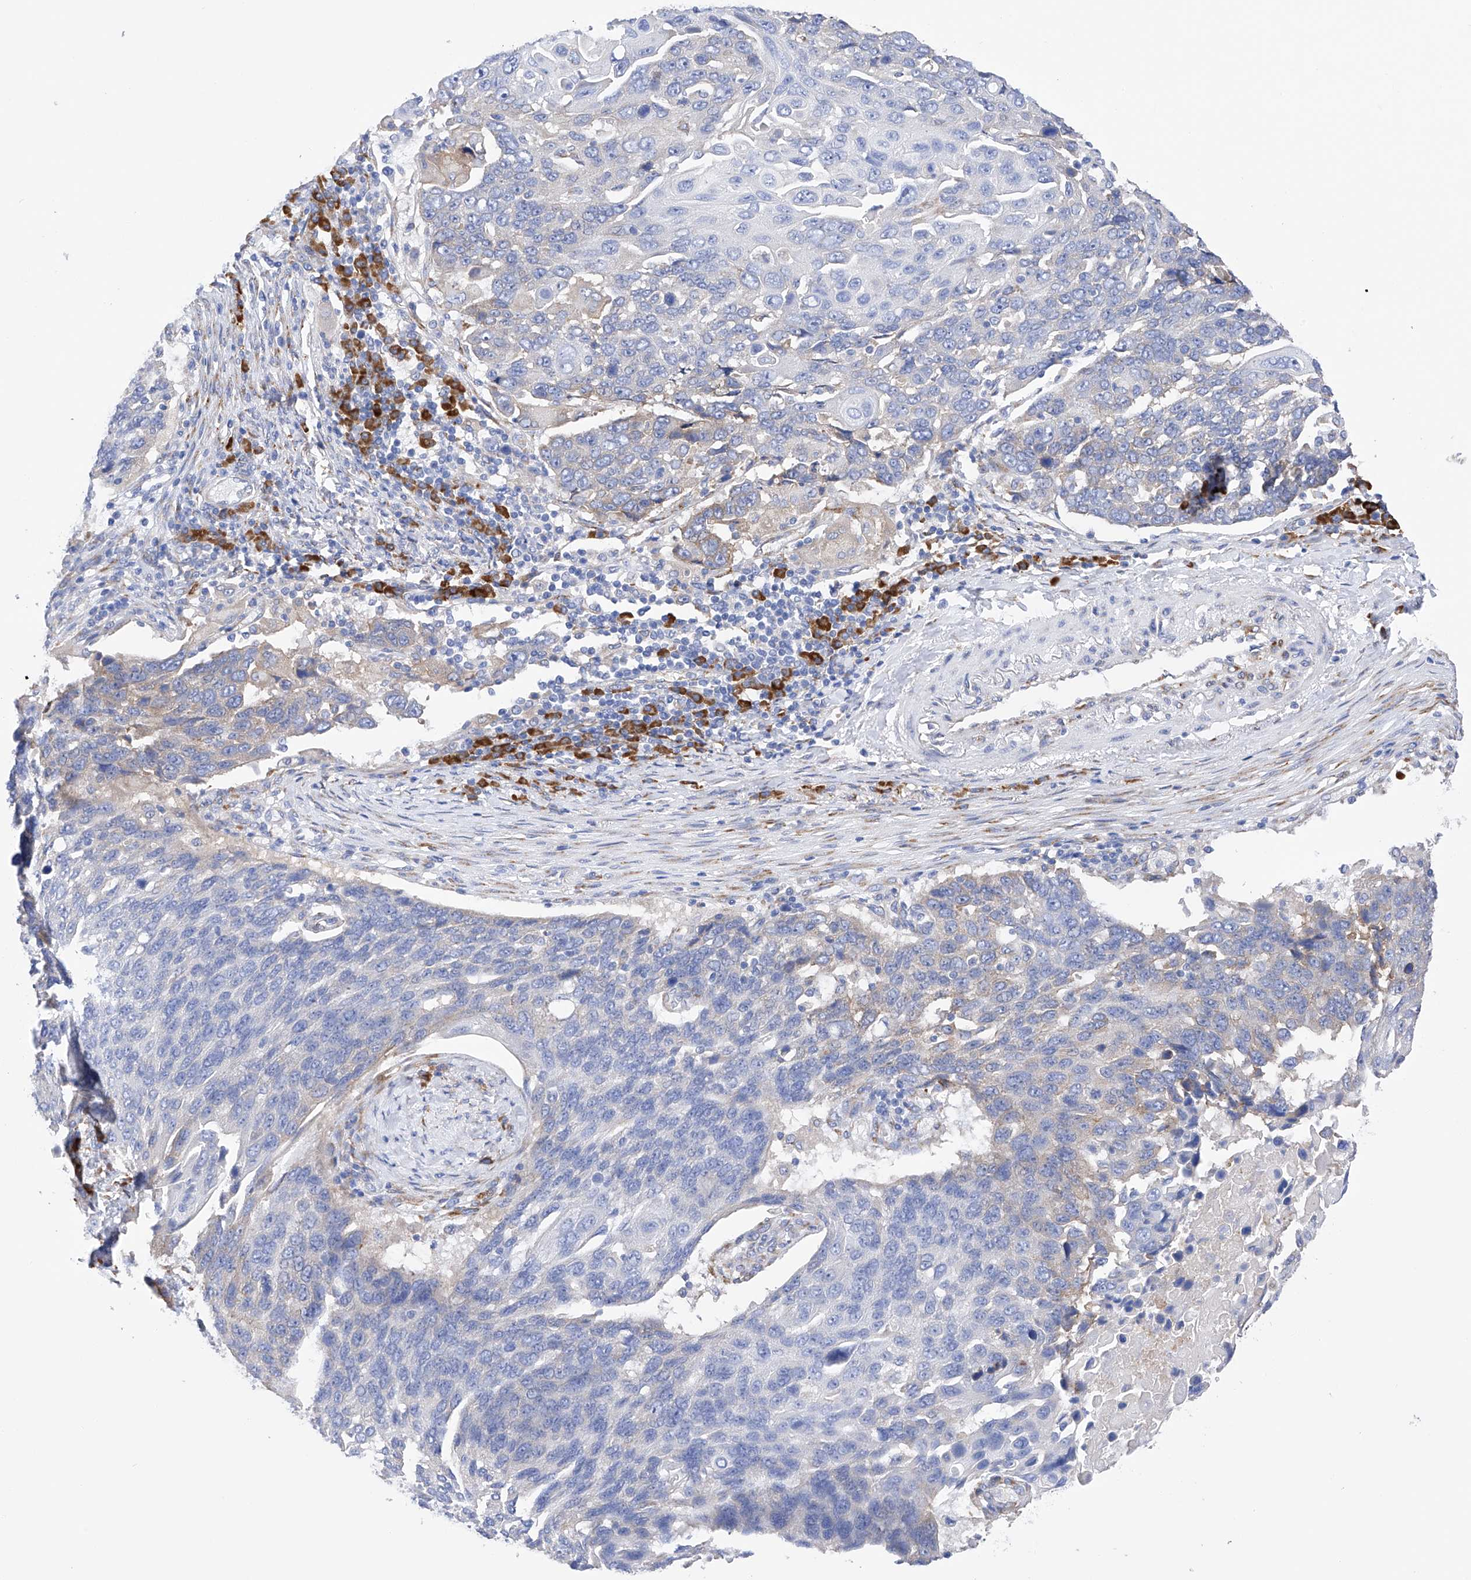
{"staining": {"intensity": "negative", "quantity": "none", "location": "none"}, "tissue": "lung cancer", "cell_type": "Tumor cells", "image_type": "cancer", "snomed": [{"axis": "morphology", "description": "Squamous cell carcinoma, NOS"}, {"axis": "topography", "description": "Lung"}], "caption": "There is no significant positivity in tumor cells of lung cancer. (DAB (3,3'-diaminobenzidine) immunohistochemistry (IHC) with hematoxylin counter stain).", "gene": "PDIA5", "patient": {"sex": "male", "age": 66}}